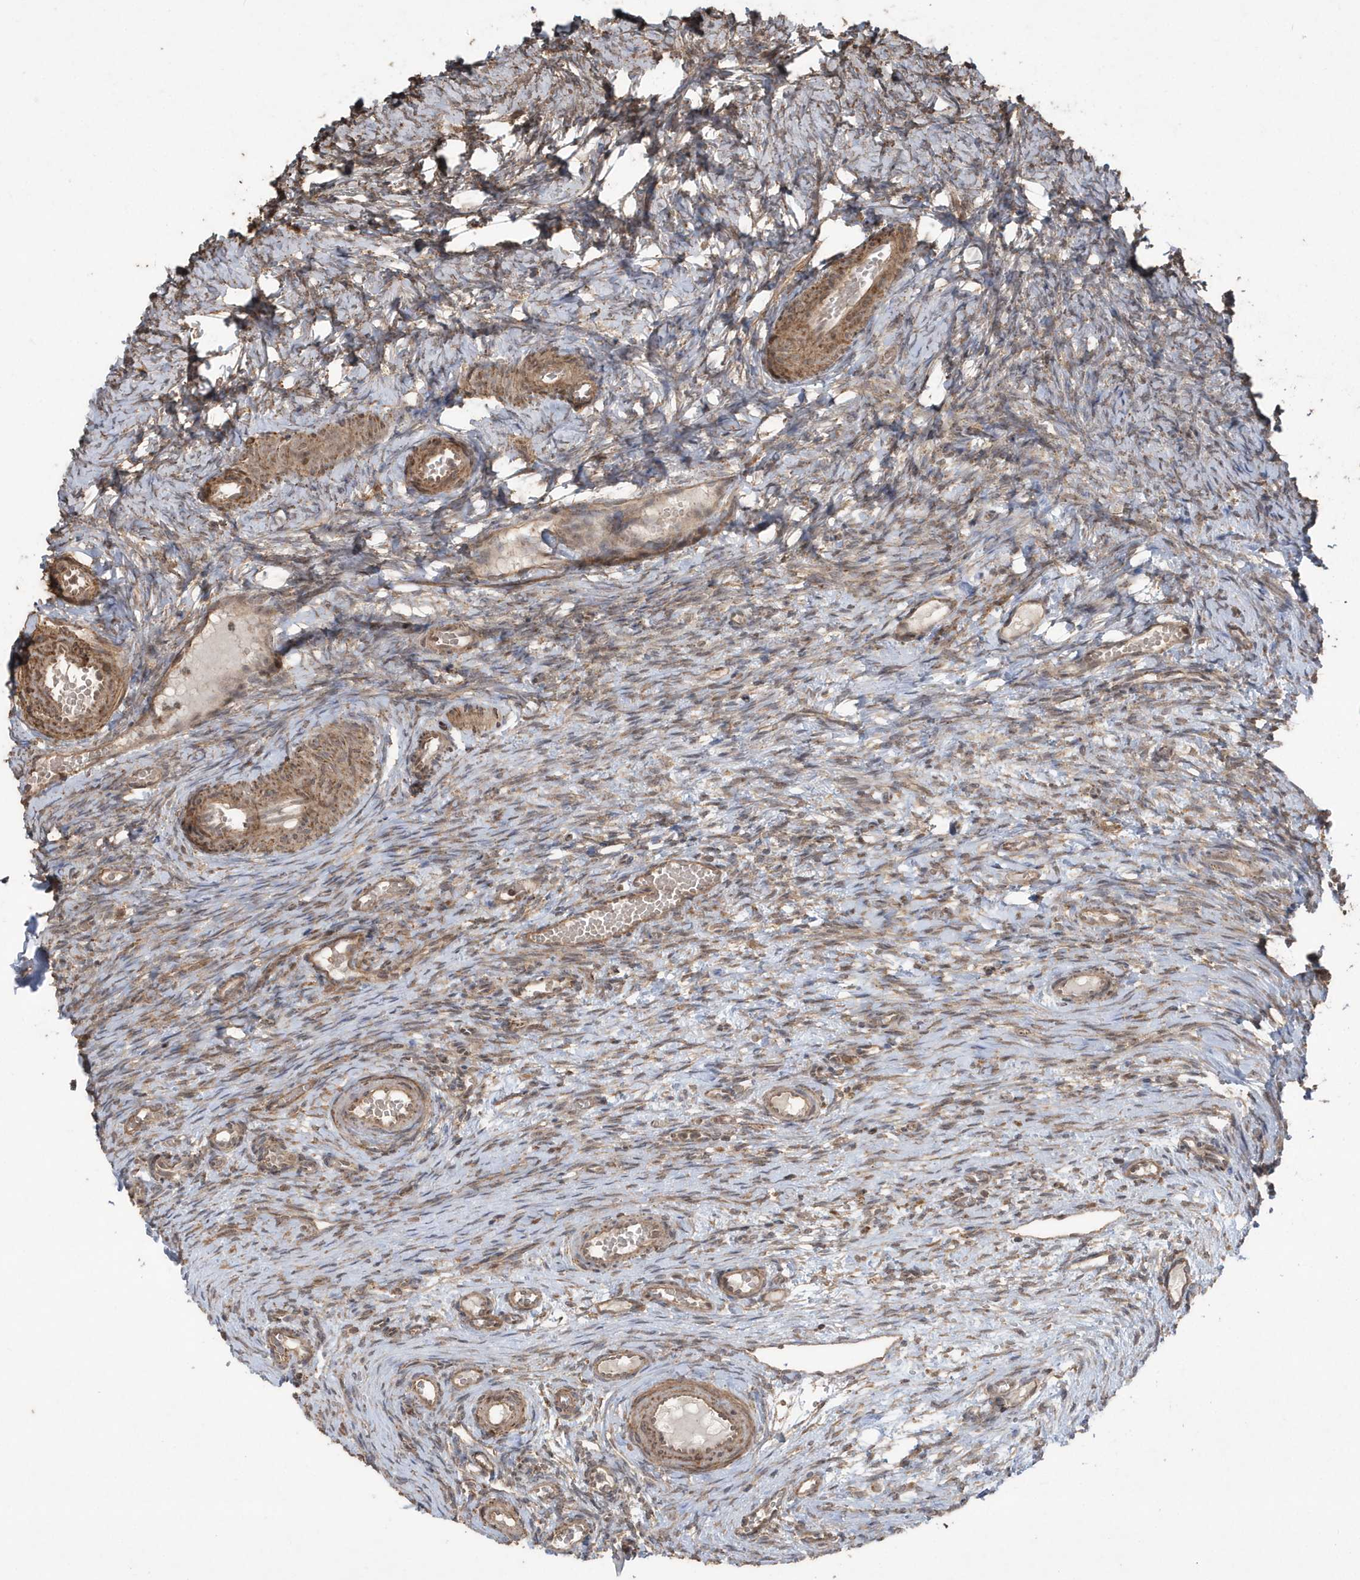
{"staining": {"intensity": "moderate", "quantity": "<25%", "location": "cytoplasmic/membranous"}, "tissue": "ovary", "cell_type": "Ovarian stroma cells", "image_type": "normal", "snomed": [{"axis": "morphology", "description": "Adenocarcinoma, NOS"}, {"axis": "topography", "description": "Endometrium"}], "caption": "A low amount of moderate cytoplasmic/membranous expression is present in approximately <25% of ovarian stroma cells in unremarkable ovary. Using DAB (brown) and hematoxylin (blue) stains, captured at high magnification using brightfield microscopy.", "gene": "PAXBP1", "patient": {"sex": "female", "age": 32}}